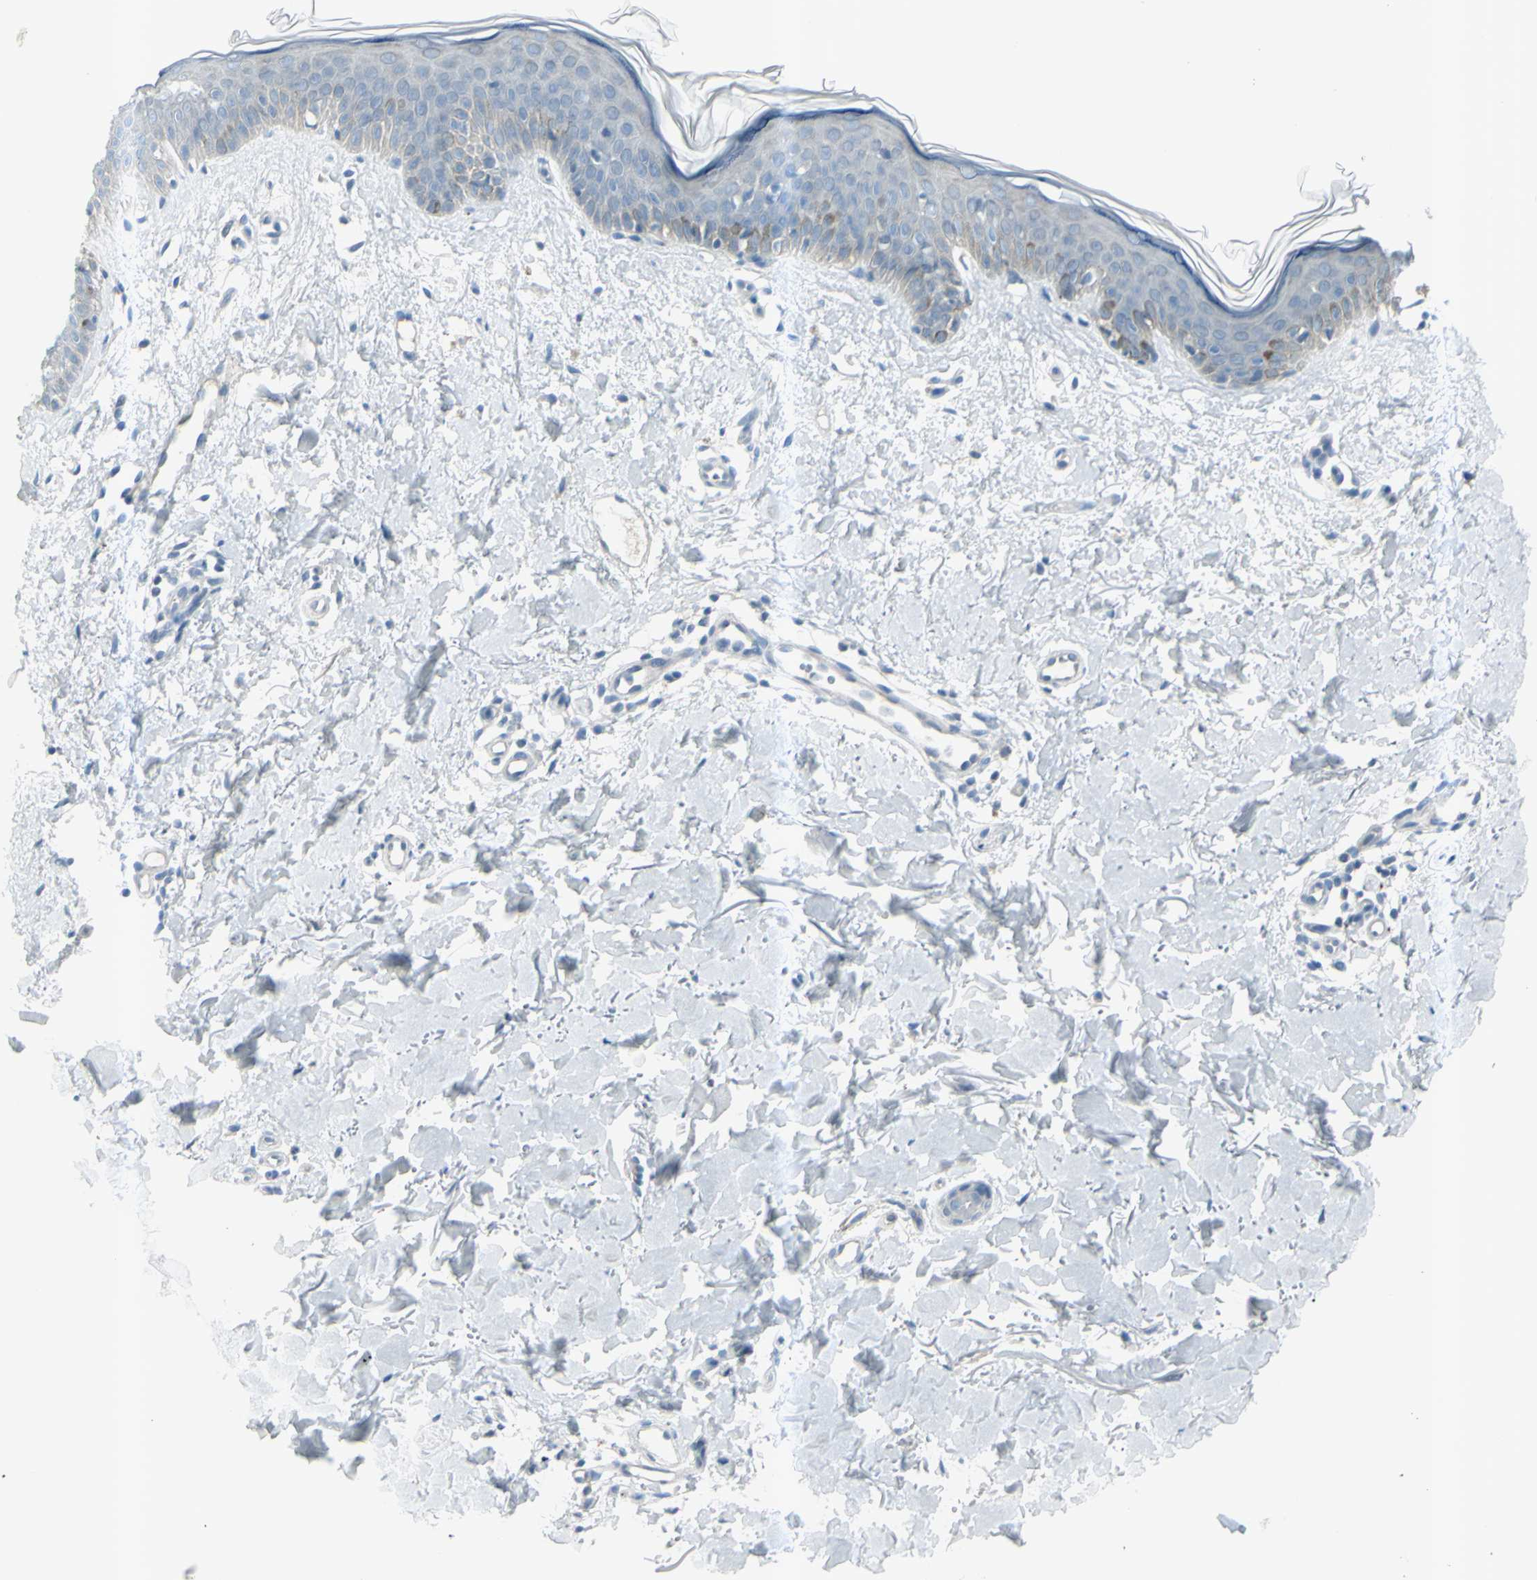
{"staining": {"intensity": "negative", "quantity": "none", "location": "none"}, "tissue": "skin", "cell_type": "Fibroblasts", "image_type": "normal", "snomed": [{"axis": "morphology", "description": "Normal tissue, NOS"}, {"axis": "topography", "description": "Skin"}], "caption": "A photomicrograph of skin stained for a protein demonstrates no brown staining in fibroblasts.", "gene": "GPR34", "patient": {"sex": "female", "age": 56}}